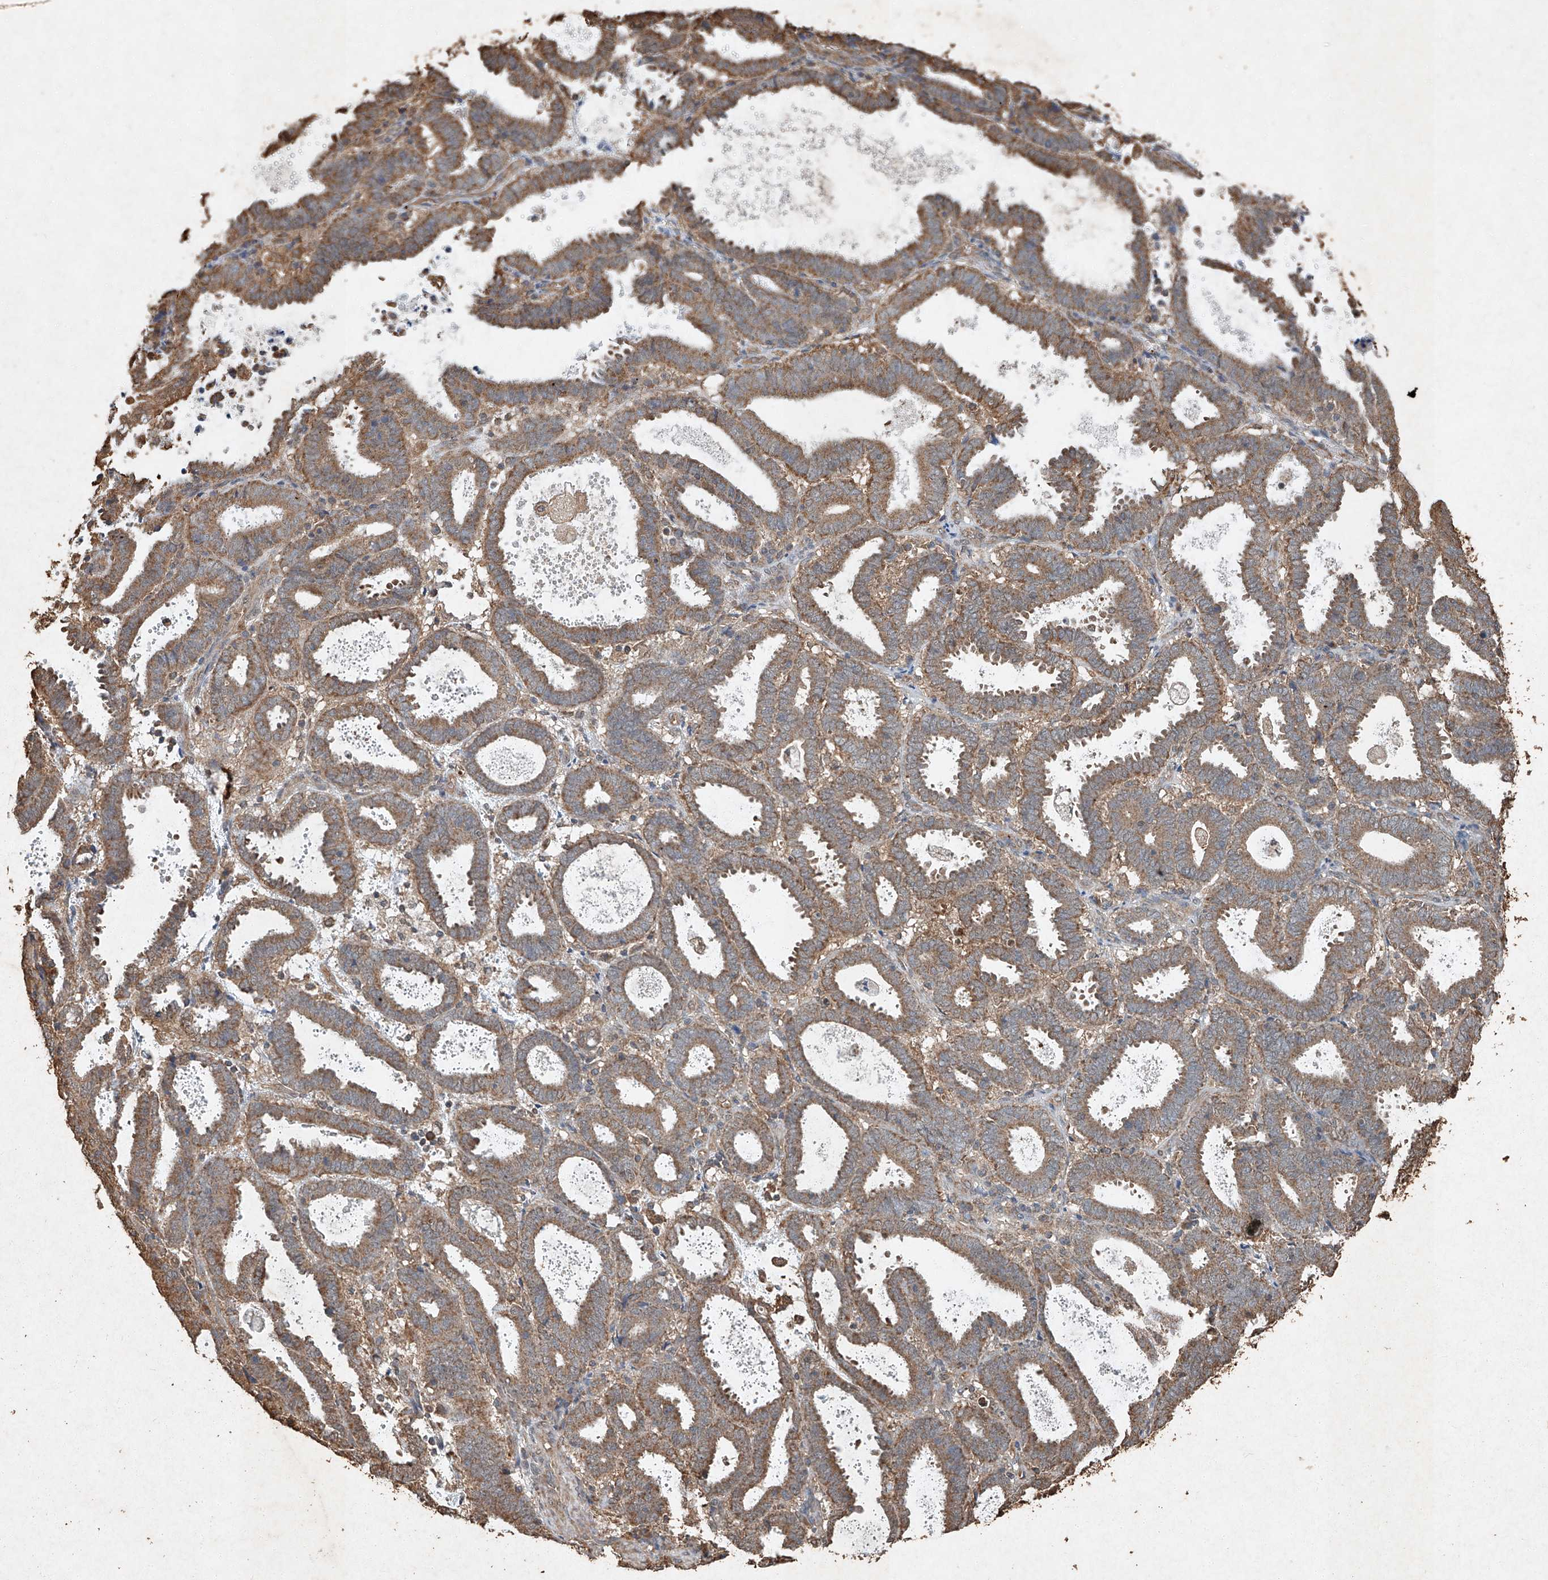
{"staining": {"intensity": "moderate", "quantity": ">75%", "location": "cytoplasmic/membranous"}, "tissue": "endometrial cancer", "cell_type": "Tumor cells", "image_type": "cancer", "snomed": [{"axis": "morphology", "description": "Adenocarcinoma, NOS"}, {"axis": "topography", "description": "Uterus"}], "caption": "Tumor cells demonstrate medium levels of moderate cytoplasmic/membranous positivity in approximately >75% of cells in human endometrial cancer.", "gene": "STK3", "patient": {"sex": "female", "age": 83}}